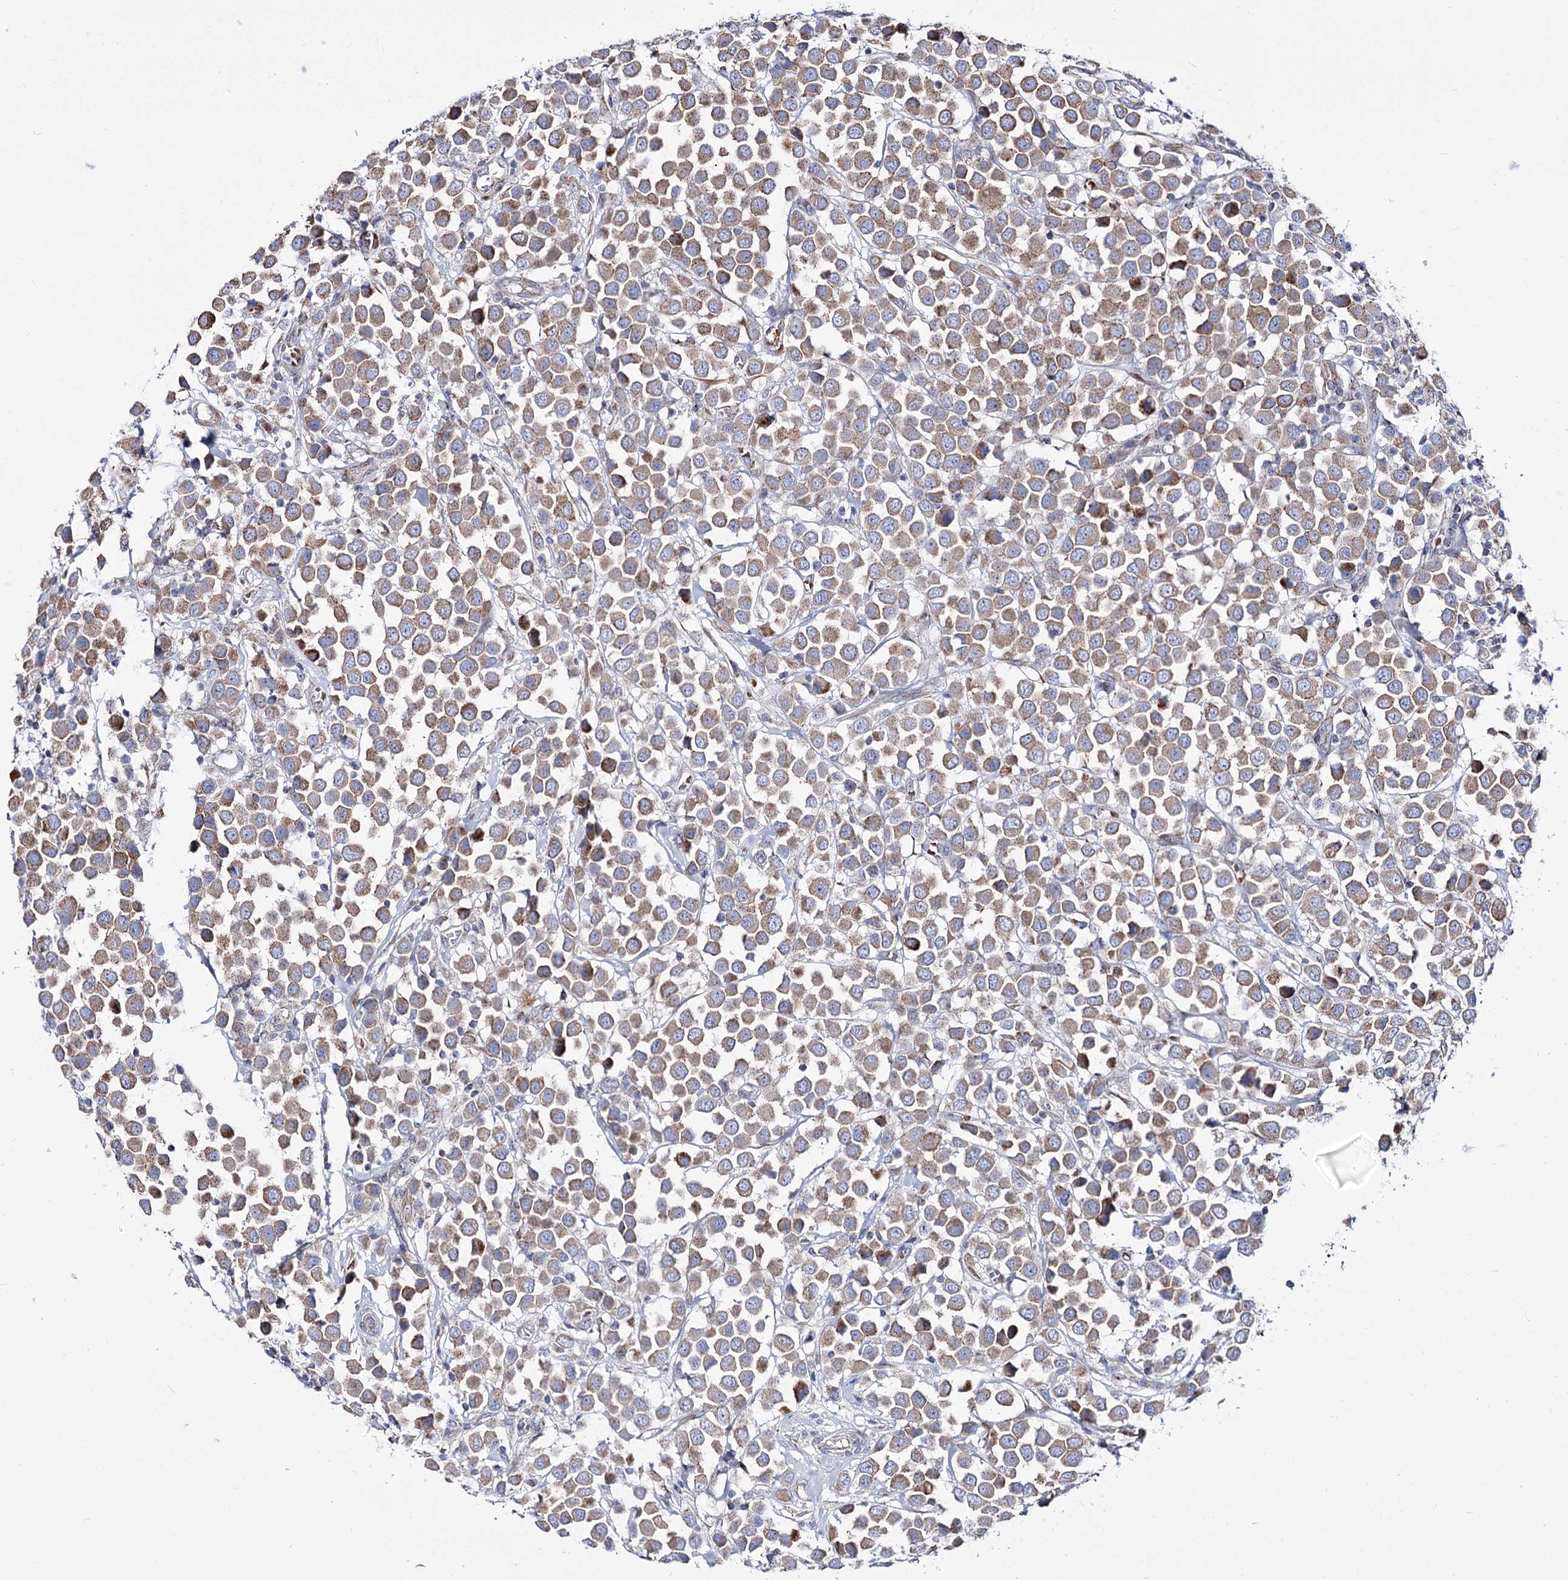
{"staining": {"intensity": "moderate", "quantity": ">75%", "location": "cytoplasmic/membranous"}, "tissue": "breast cancer", "cell_type": "Tumor cells", "image_type": "cancer", "snomed": [{"axis": "morphology", "description": "Duct carcinoma"}, {"axis": "topography", "description": "Breast"}], "caption": "Immunohistochemistry (IHC) histopathology image of human breast cancer (intraductal carcinoma) stained for a protein (brown), which displays medium levels of moderate cytoplasmic/membranous expression in approximately >75% of tumor cells.", "gene": "OSBPL5", "patient": {"sex": "female", "age": 61}}